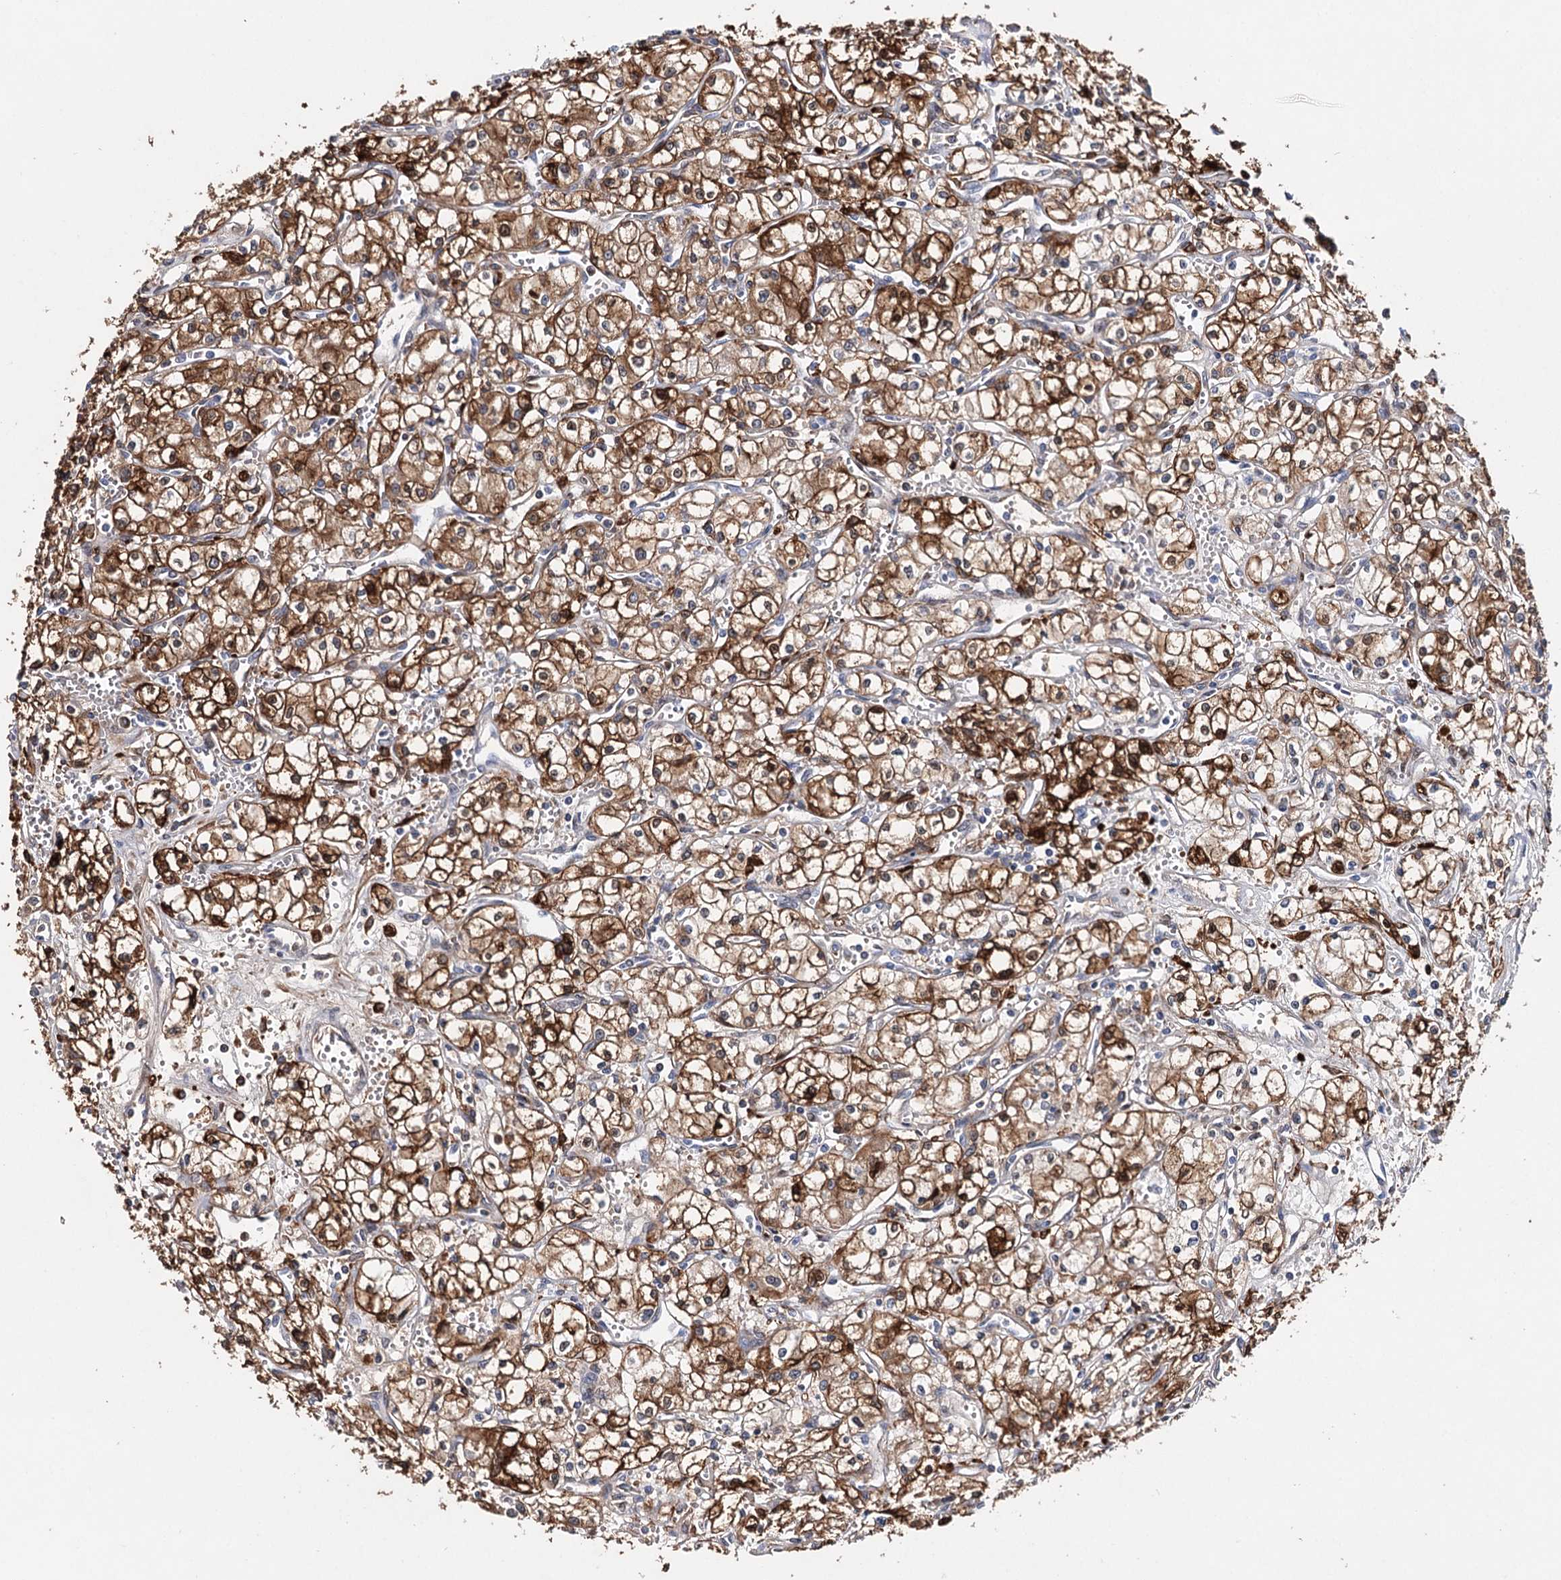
{"staining": {"intensity": "strong", "quantity": ">75%", "location": "cytoplasmic/membranous"}, "tissue": "renal cancer", "cell_type": "Tumor cells", "image_type": "cancer", "snomed": [{"axis": "morphology", "description": "Adenocarcinoma, NOS"}, {"axis": "topography", "description": "Kidney"}], "caption": "Adenocarcinoma (renal) stained with a brown dye shows strong cytoplasmic/membranous positive staining in about >75% of tumor cells.", "gene": "CFAP46", "patient": {"sex": "male", "age": 59}}